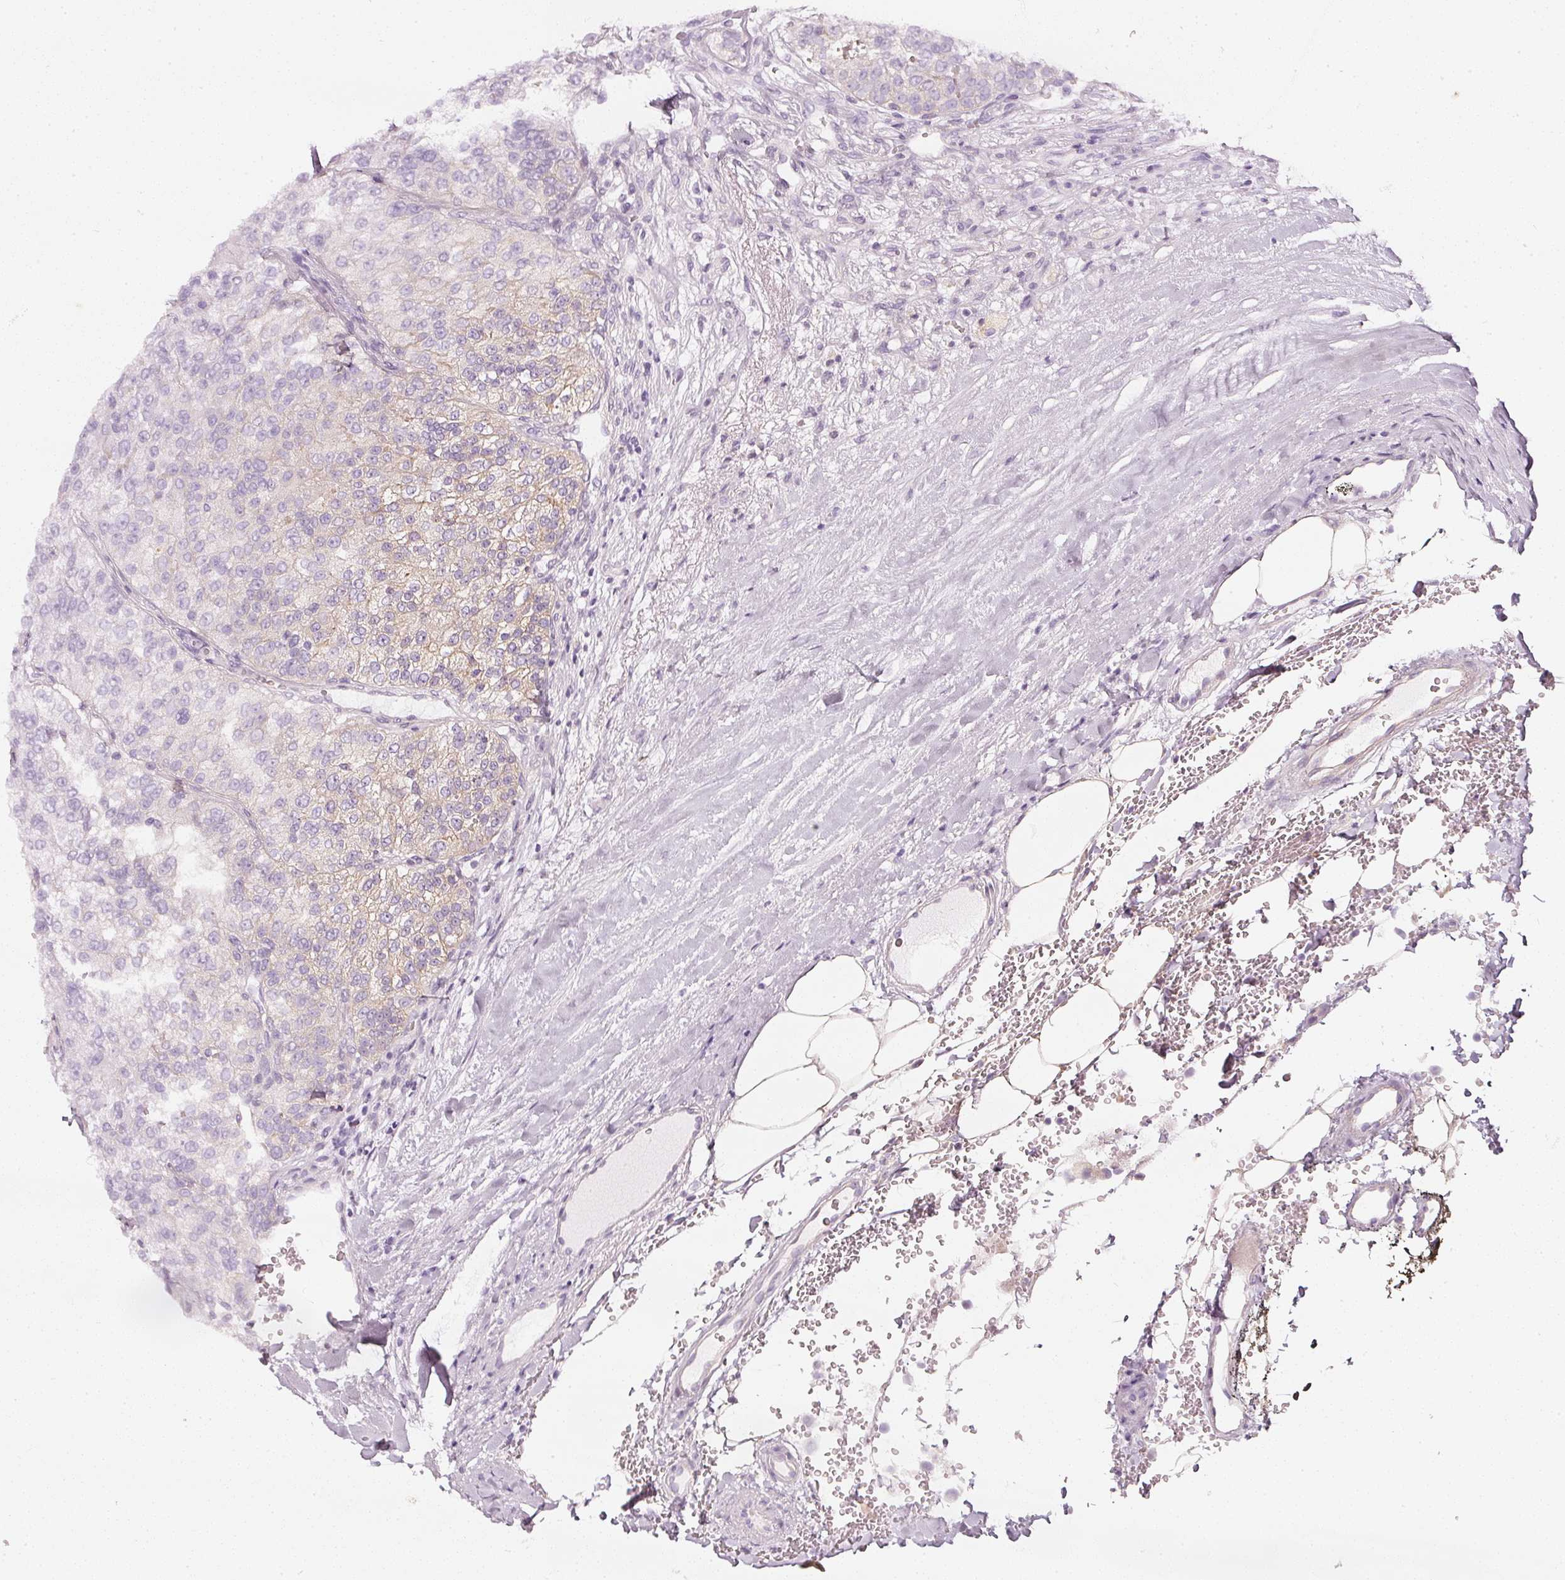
{"staining": {"intensity": "weak", "quantity": "<25%", "location": "cytoplasmic/membranous"}, "tissue": "renal cancer", "cell_type": "Tumor cells", "image_type": "cancer", "snomed": [{"axis": "morphology", "description": "Adenocarcinoma, NOS"}, {"axis": "topography", "description": "Kidney"}], "caption": "Tumor cells are negative for protein expression in human renal cancer (adenocarcinoma).", "gene": "CNP", "patient": {"sex": "female", "age": 63}}